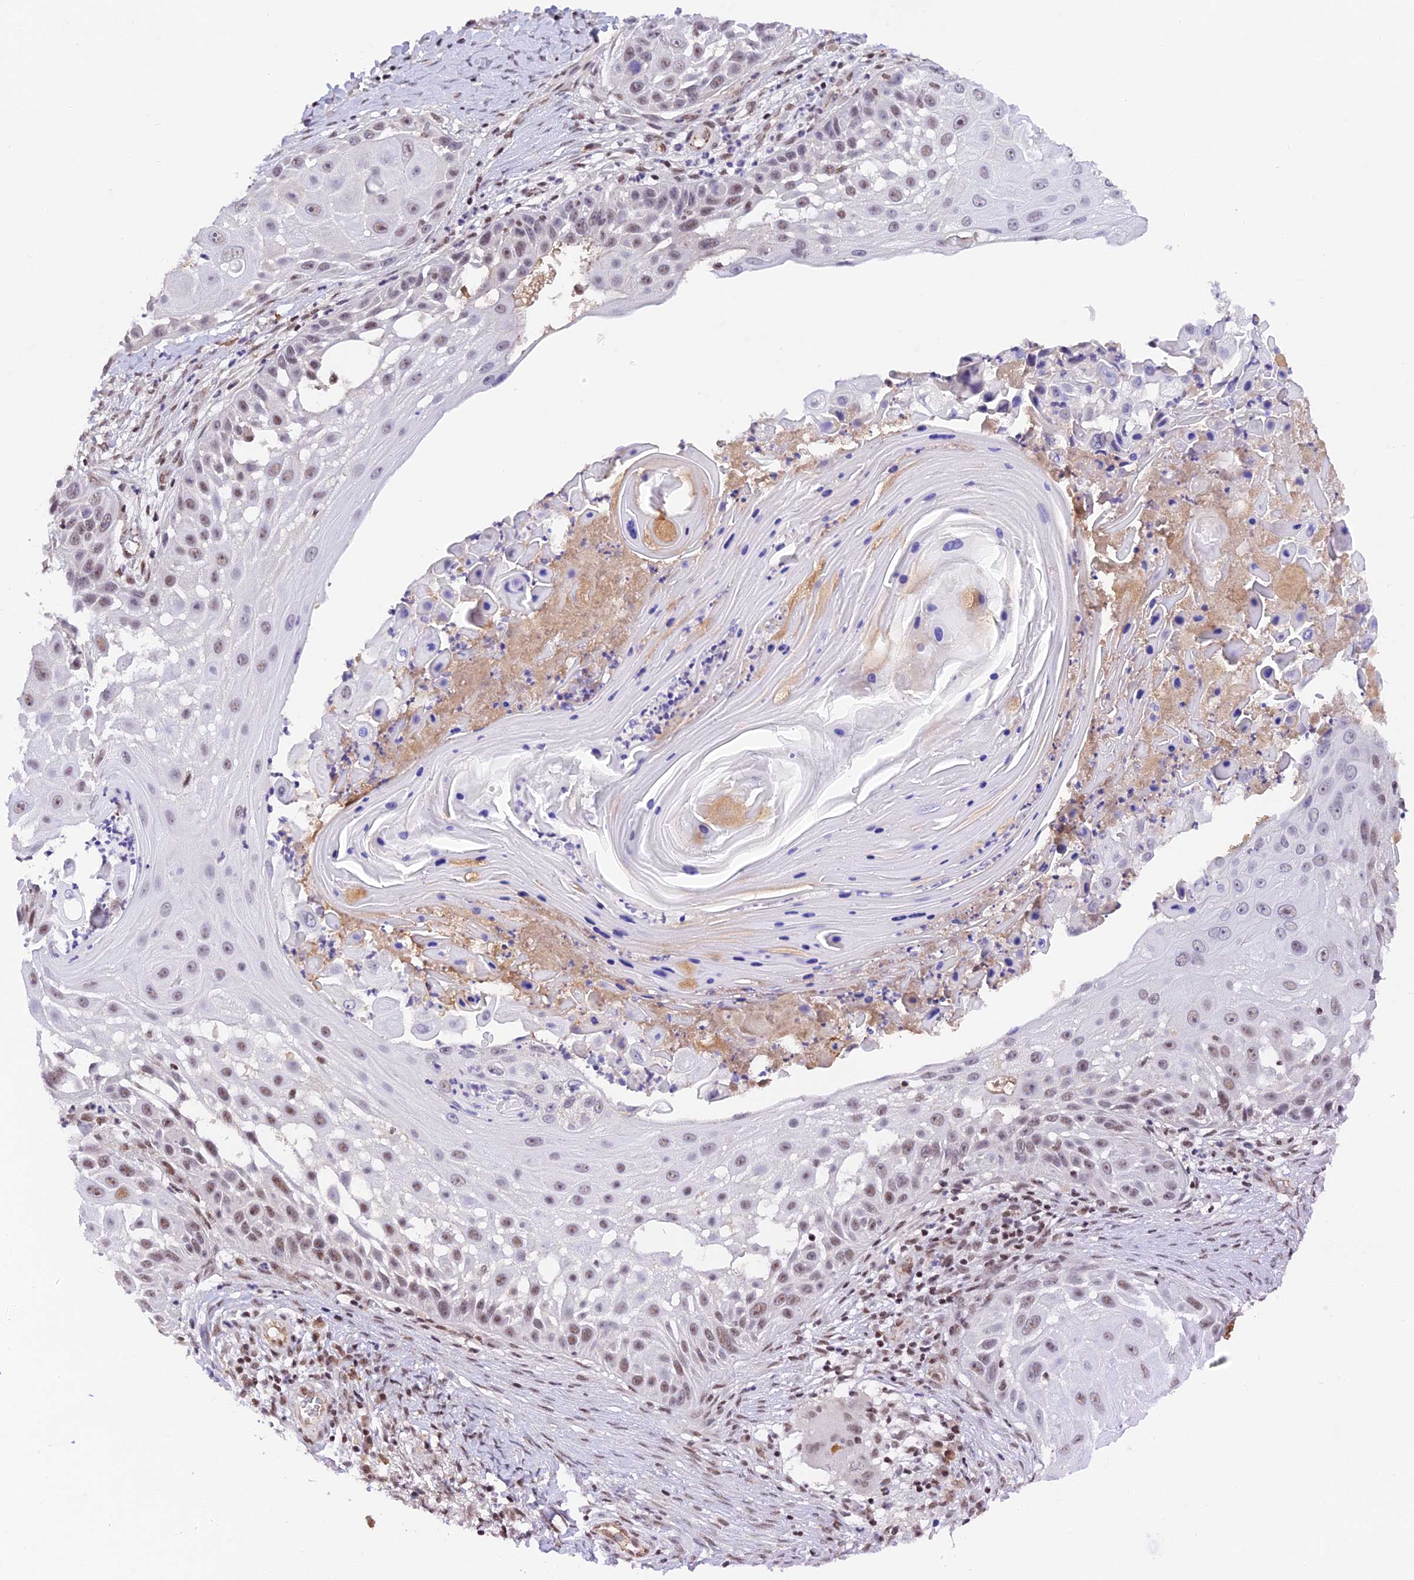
{"staining": {"intensity": "moderate", "quantity": "<25%", "location": "nuclear"}, "tissue": "skin cancer", "cell_type": "Tumor cells", "image_type": "cancer", "snomed": [{"axis": "morphology", "description": "Squamous cell carcinoma, NOS"}, {"axis": "topography", "description": "Skin"}], "caption": "Immunohistochemistry (IHC) staining of skin cancer (squamous cell carcinoma), which shows low levels of moderate nuclear positivity in approximately <25% of tumor cells indicating moderate nuclear protein positivity. The staining was performed using DAB (3,3'-diaminobenzidine) (brown) for protein detection and nuclei were counterstained in hematoxylin (blue).", "gene": "THAP11", "patient": {"sex": "female", "age": 44}}